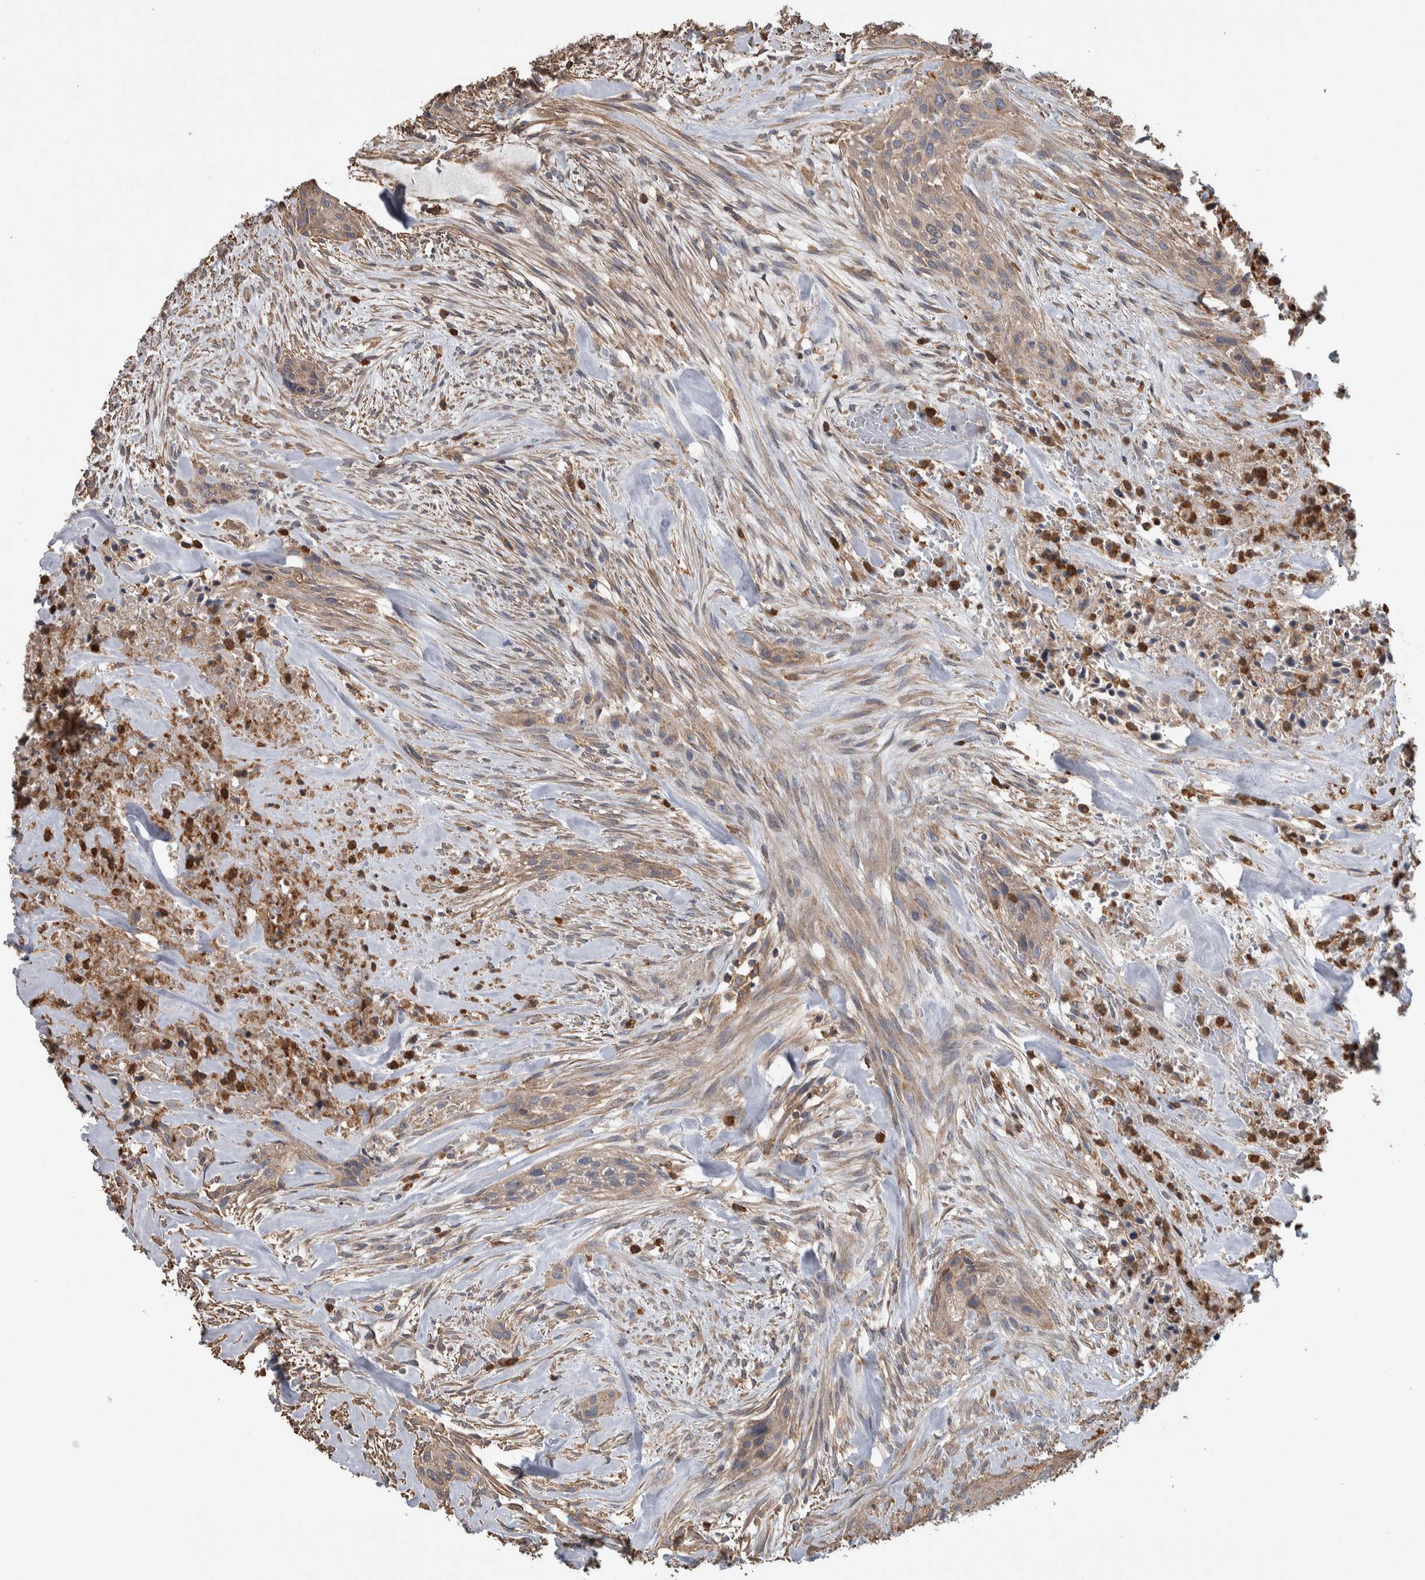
{"staining": {"intensity": "weak", "quantity": ">75%", "location": "cytoplasmic/membranous"}, "tissue": "urothelial cancer", "cell_type": "Tumor cells", "image_type": "cancer", "snomed": [{"axis": "morphology", "description": "Urothelial carcinoma, High grade"}, {"axis": "topography", "description": "Urinary bladder"}], "caption": "This is a histology image of IHC staining of urothelial cancer, which shows weak expression in the cytoplasmic/membranous of tumor cells.", "gene": "SDCBP", "patient": {"sex": "male", "age": 35}}